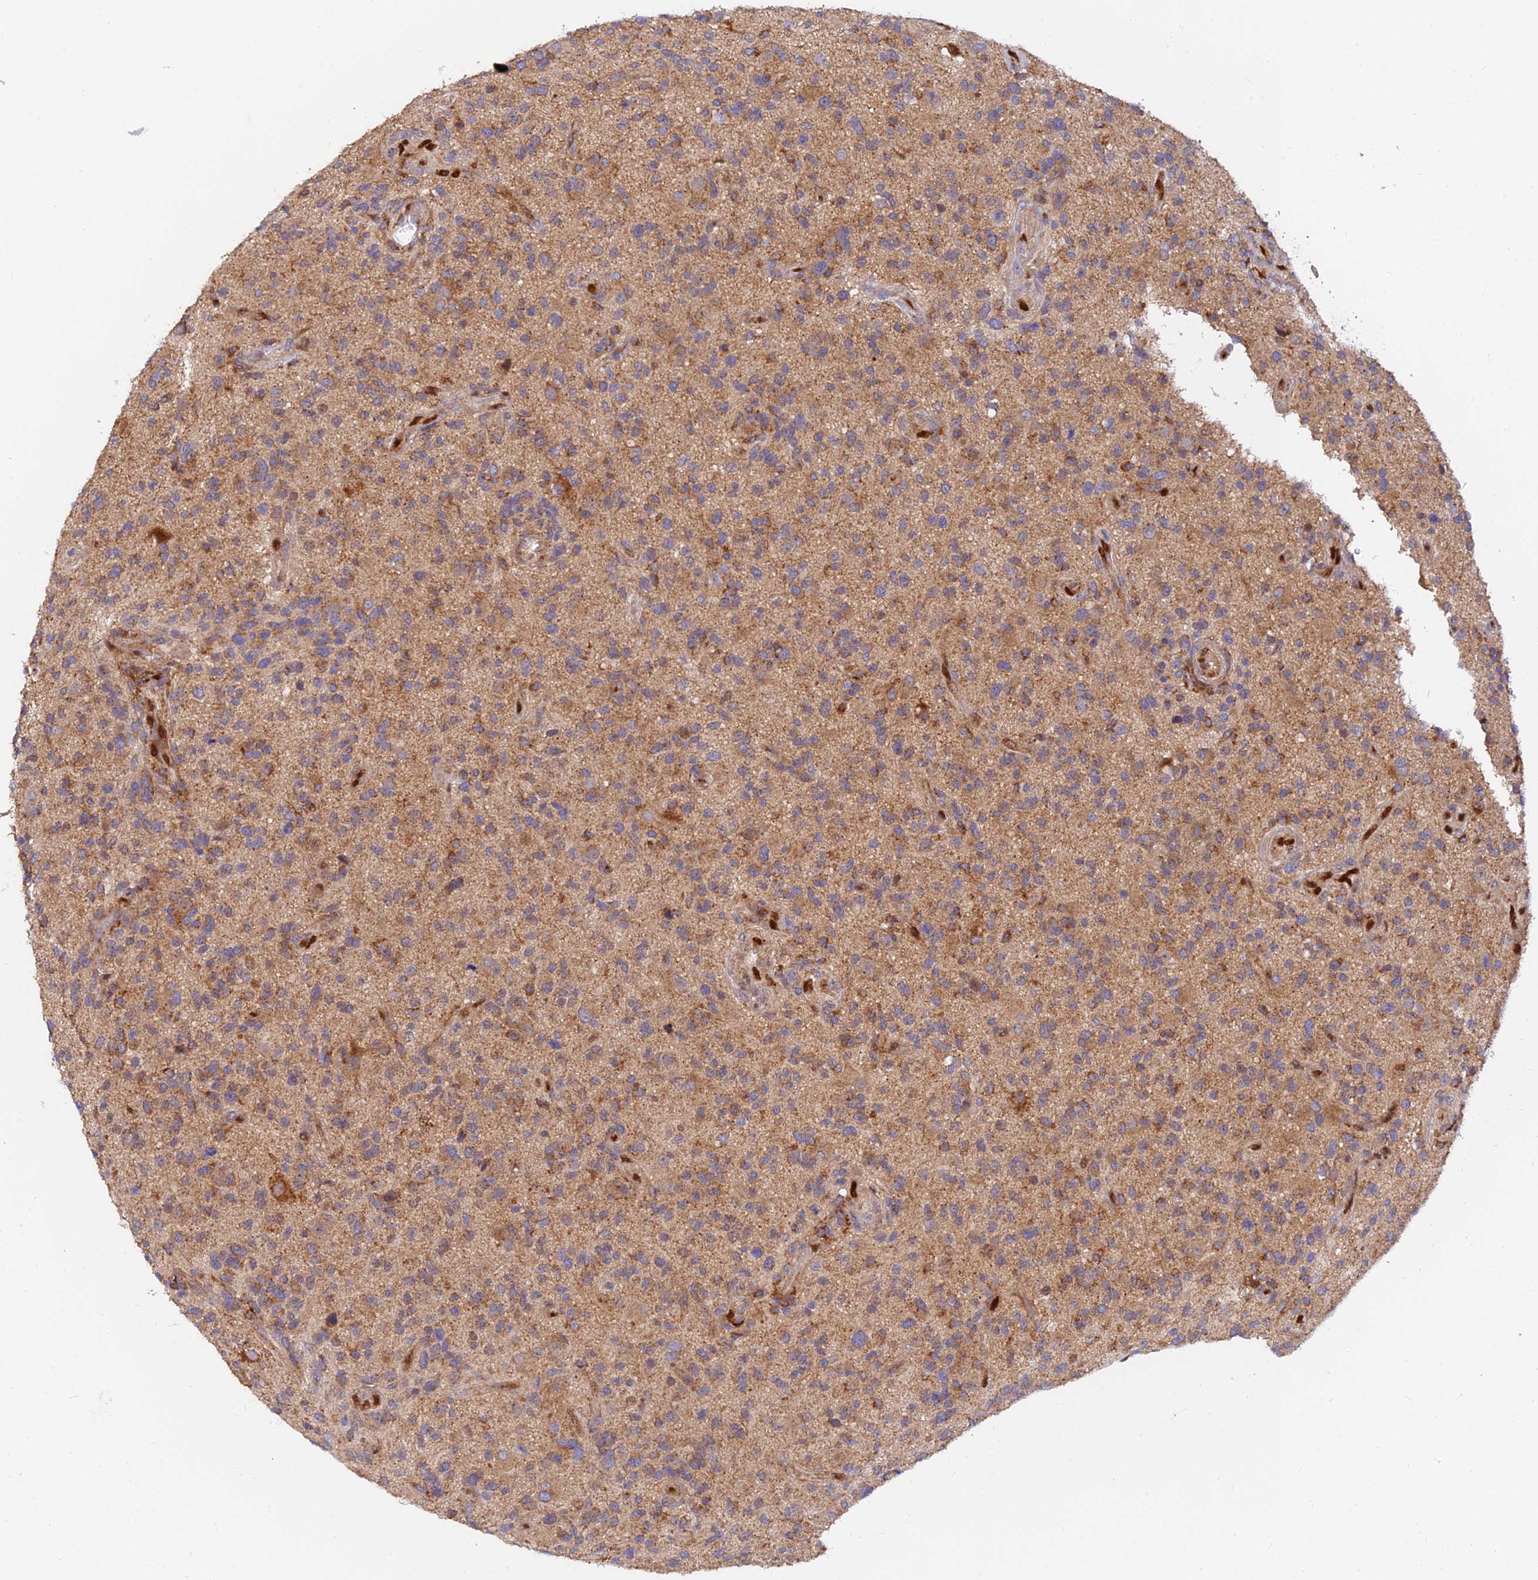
{"staining": {"intensity": "moderate", "quantity": ">75%", "location": "cytoplasmic/membranous"}, "tissue": "glioma", "cell_type": "Tumor cells", "image_type": "cancer", "snomed": [{"axis": "morphology", "description": "Glioma, malignant, High grade"}, {"axis": "topography", "description": "Brain"}], "caption": "Glioma stained with a brown dye exhibits moderate cytoplasmic/membranous positive positivity in approximately >75% of tumor cells.", "gene": "PODNL1", "patient": {"sex": "male", "age": 47}}